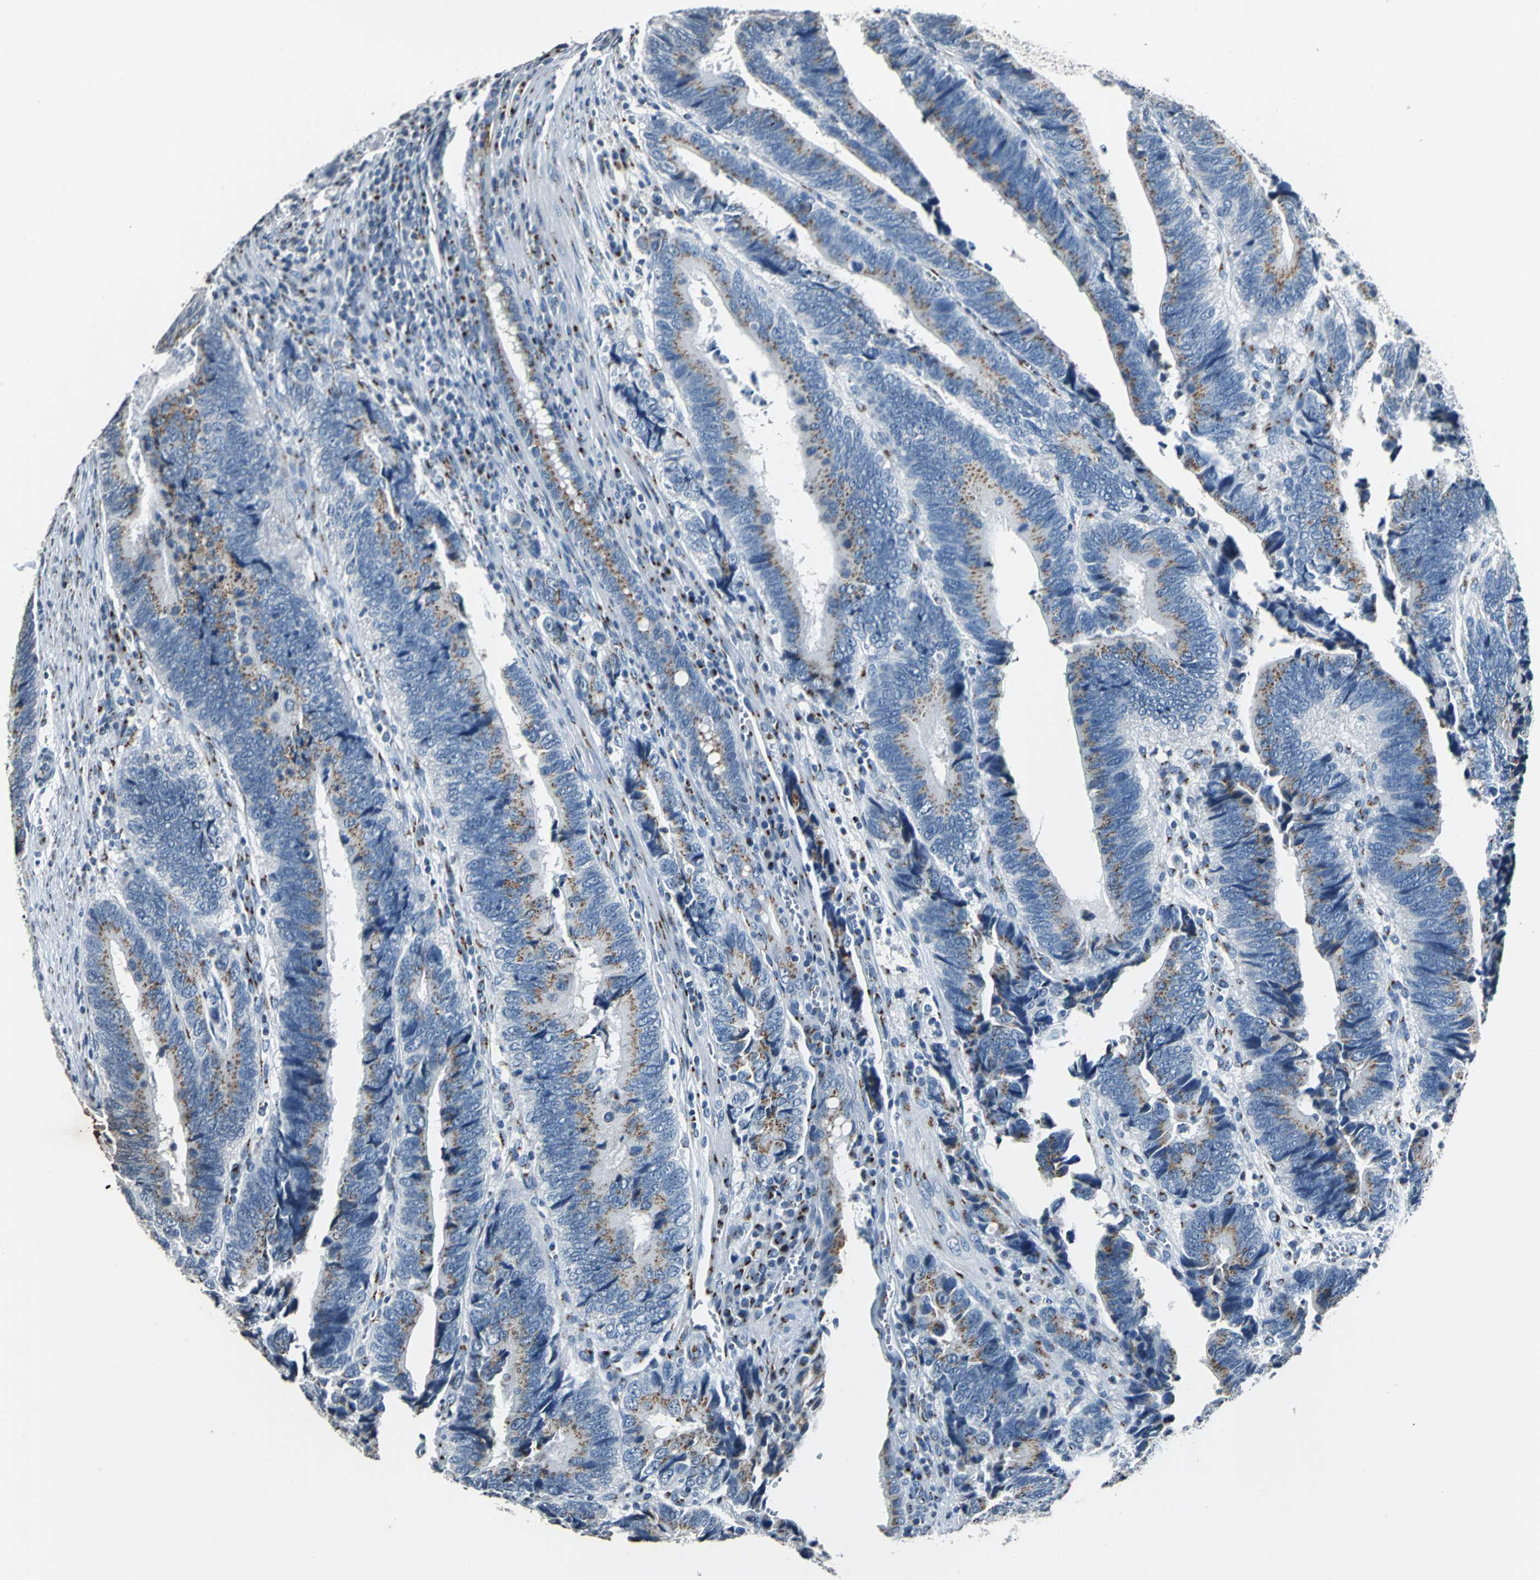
{"staining": {"intensity": "weak", "quantity": "25%-75%", "location": "cytoplasmic/membranous"}, "tissue": "colorectal cancer", "cell_type": "Tumor cells", "image_type": "cancer", "snomed": [{"axis": "morphology", "description": "Adenocarcinoma, NOS"}, {"axis": "topography", "description": "Colon"}], "caption": "This is a micrograph of immunohistochemistry (IHC) staining of adenocarcinoma (colorectal), which shows weak staining in the cytoplasmic/membranous of tumor cells.", "gene": "TMEM115", "patient": {"sex": "male", "age": 72}}